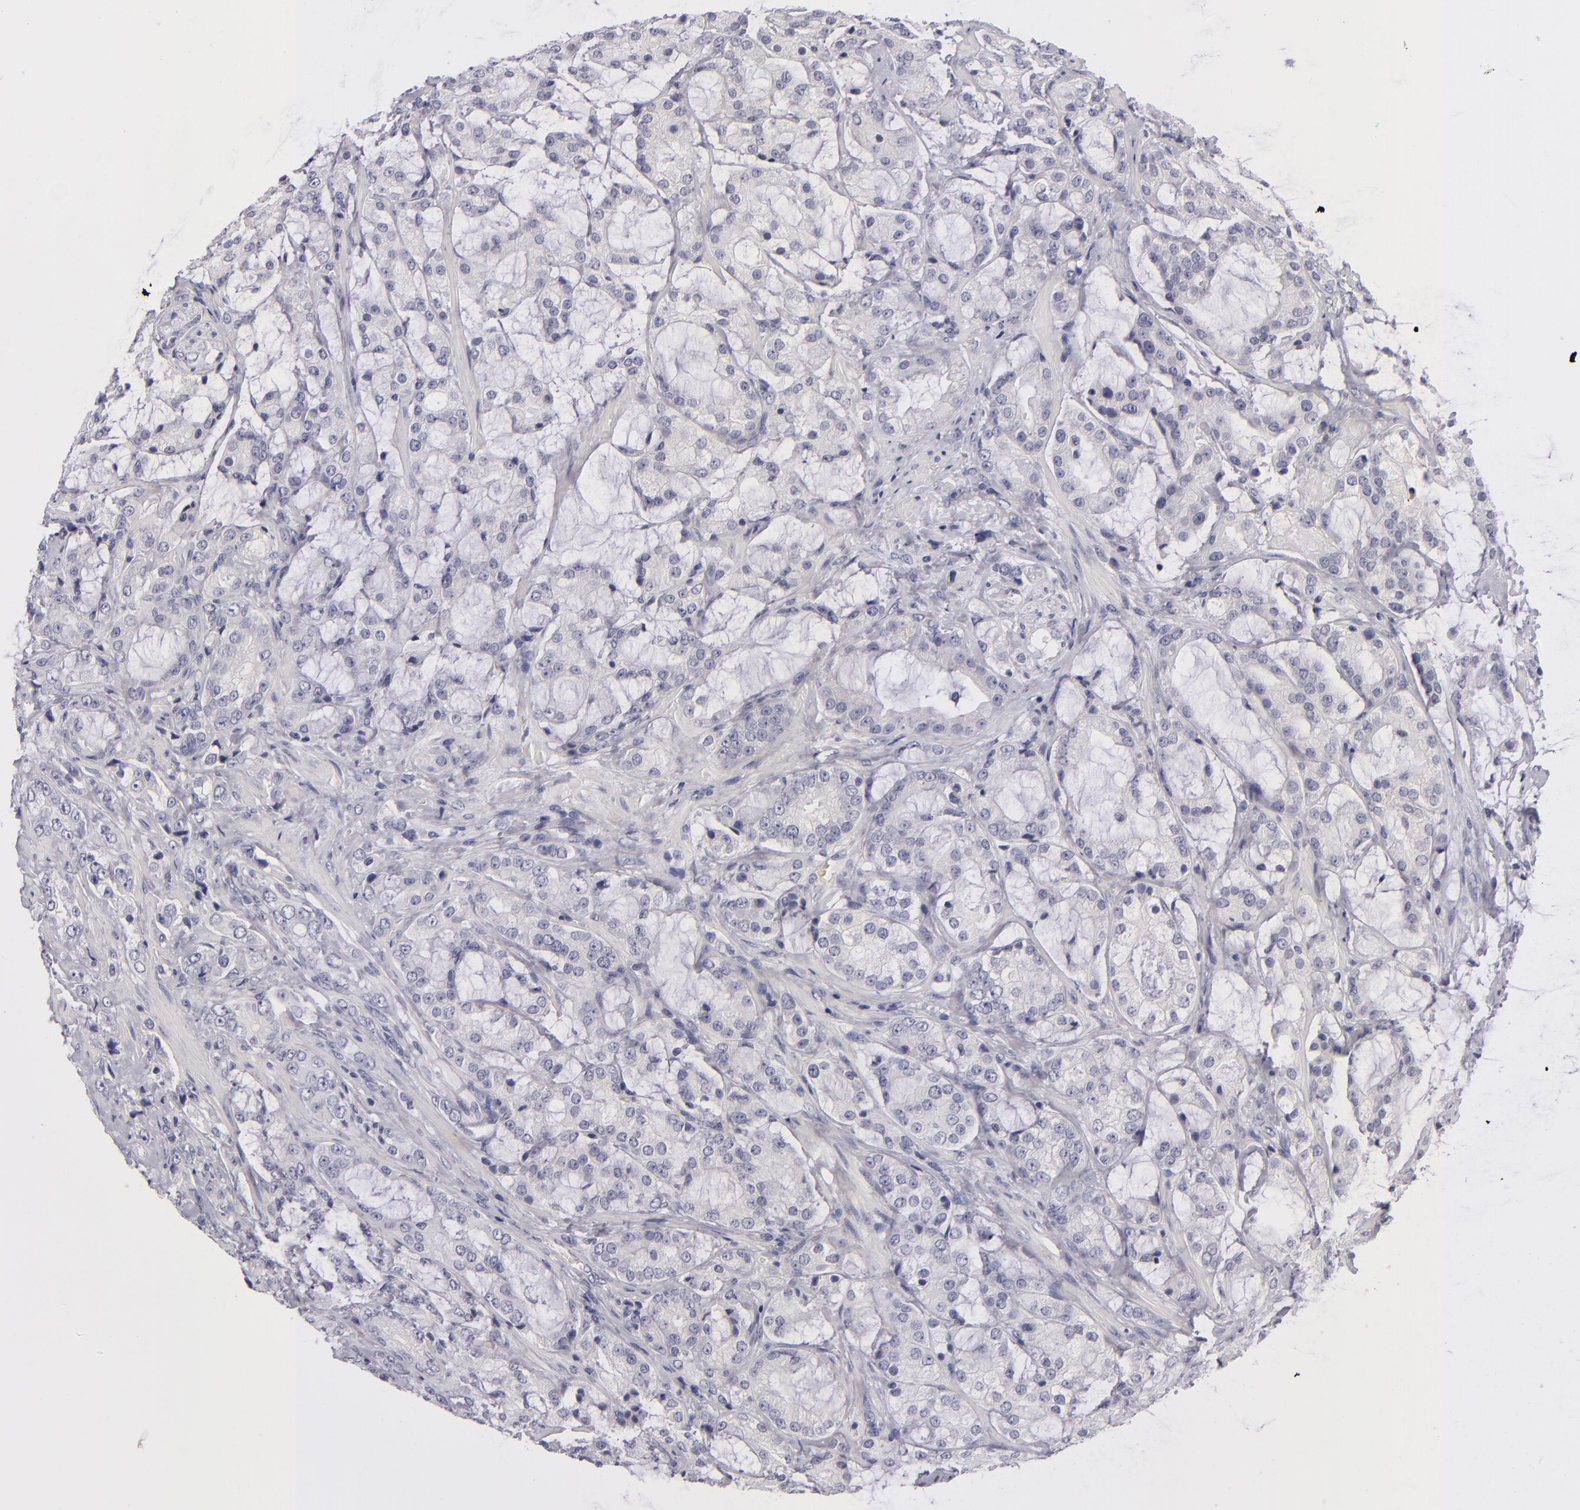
{"staining": {"intensity": "negative", "quantity": "none", "location": "none"}, "tissue": "prostate cancer", "cell_type": "Tumor cells", "image_type": "cancer", "snomed": [{"axis": "morphology", "description": "Adenocarcinoma, Medium grade"}, {"axis": "topography", "description": "Prostate"}], "caption": "Immunohistochemistry (IHC) histopathology image of human adenocarcinoma (medium-grade) (prostate) stained for a protein (brown), which reveals no staining in tumor cells. (DAB immunohistochemistry (IHC), high magnification).", "gene": "TNNC1", "patient": {"sex": "male", "age": 70}}